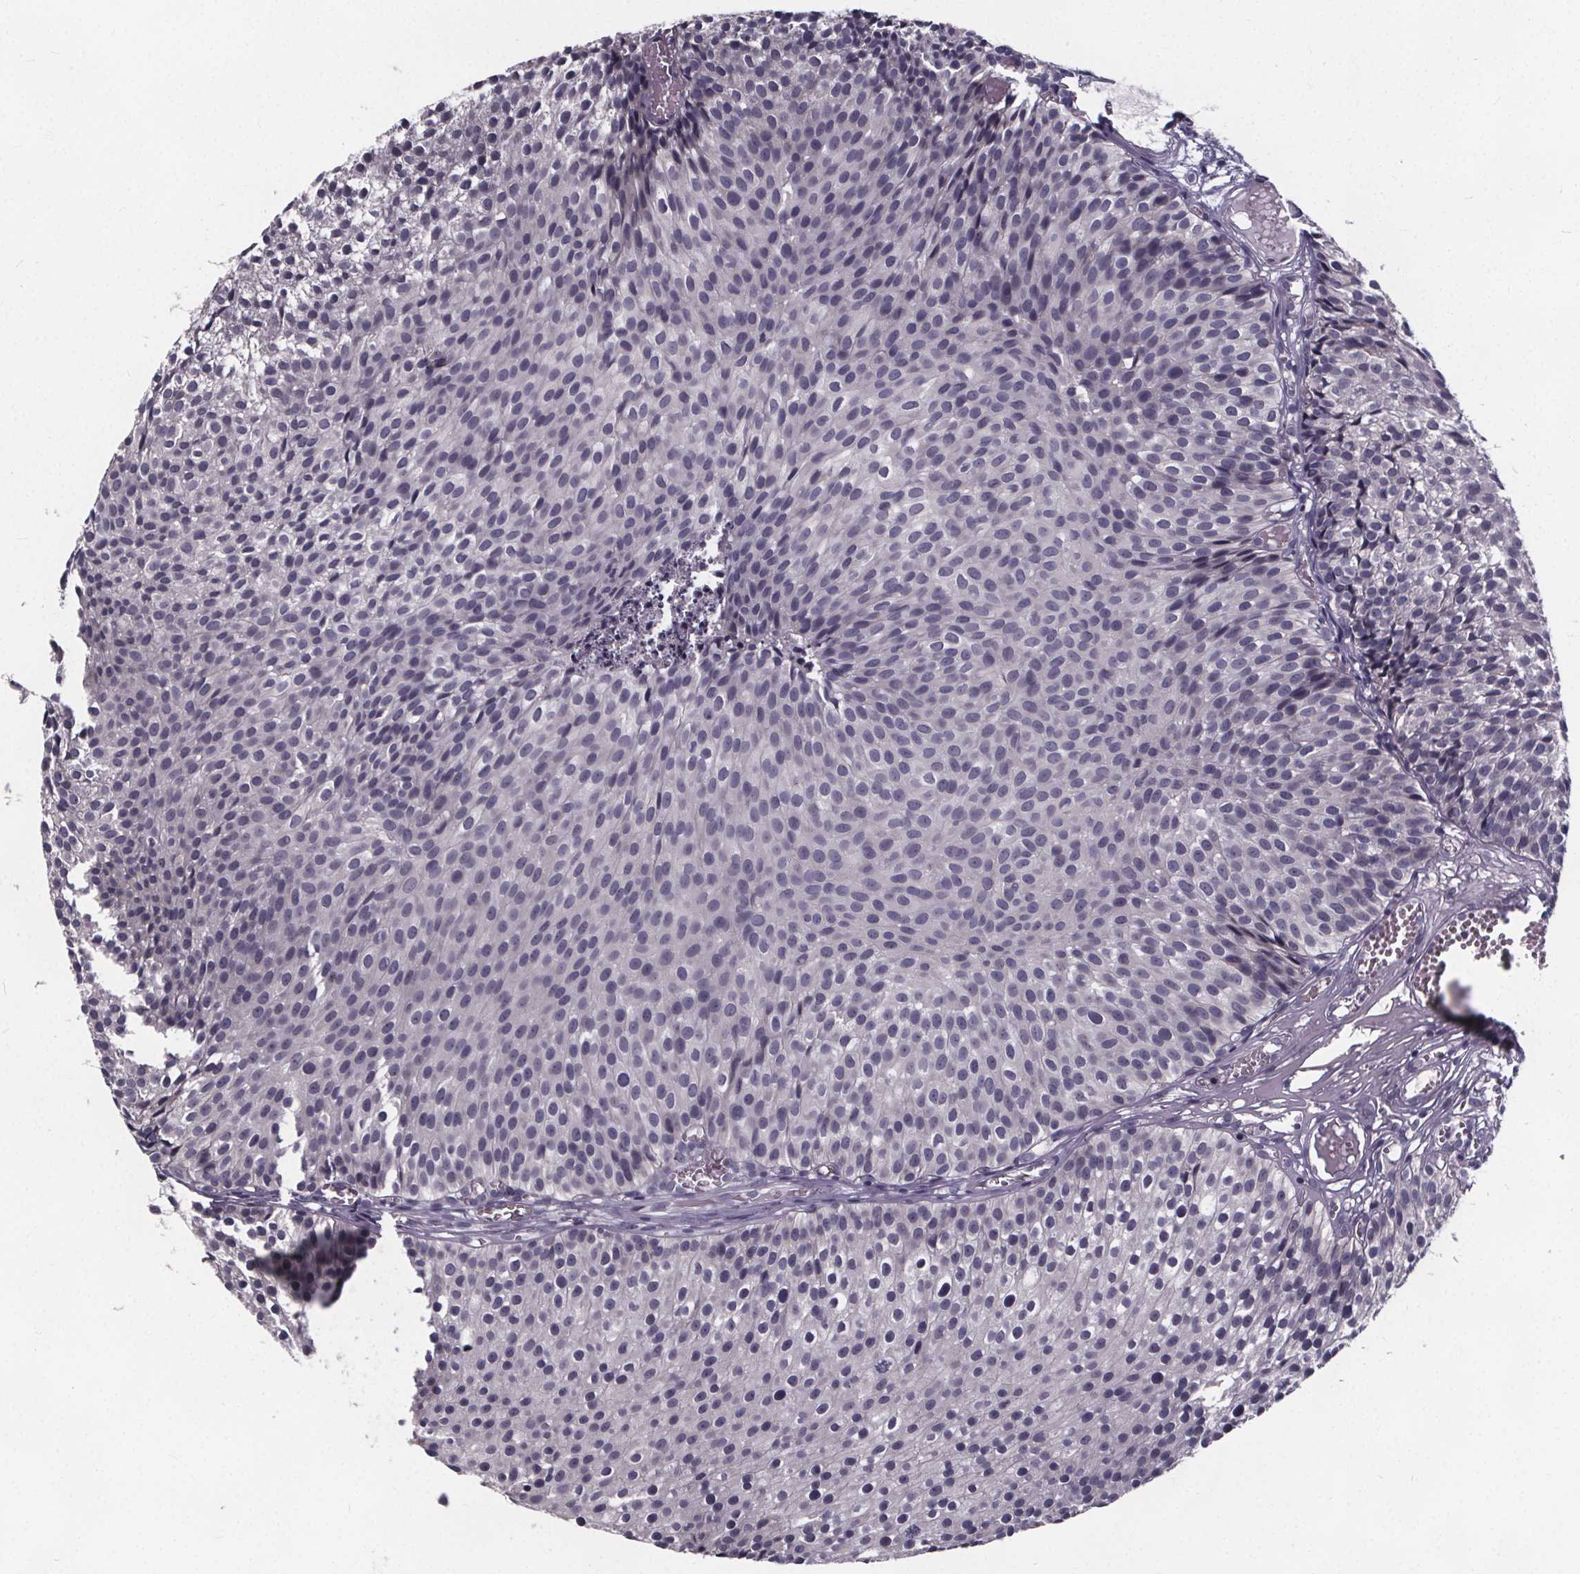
{"staining": {"intensity": "negative", "quantity": "none", "location": "none"}, "tissue": "urothelial cancer", "cell_type": "Tumor cells", "image_type": "cancer", "snomed": [{"axis": "morphology", "description": "Urothelial carcinoma, Low grade"}, {"axis": "topography", "description": "Urinary bladder"}], "caption": "Low-grade urothelial carcinoma stained for a protein using IHC exhibits no staining tumor cells.", "gene": "FAM181B", "patient": {"sex": "male", "age": 63}}